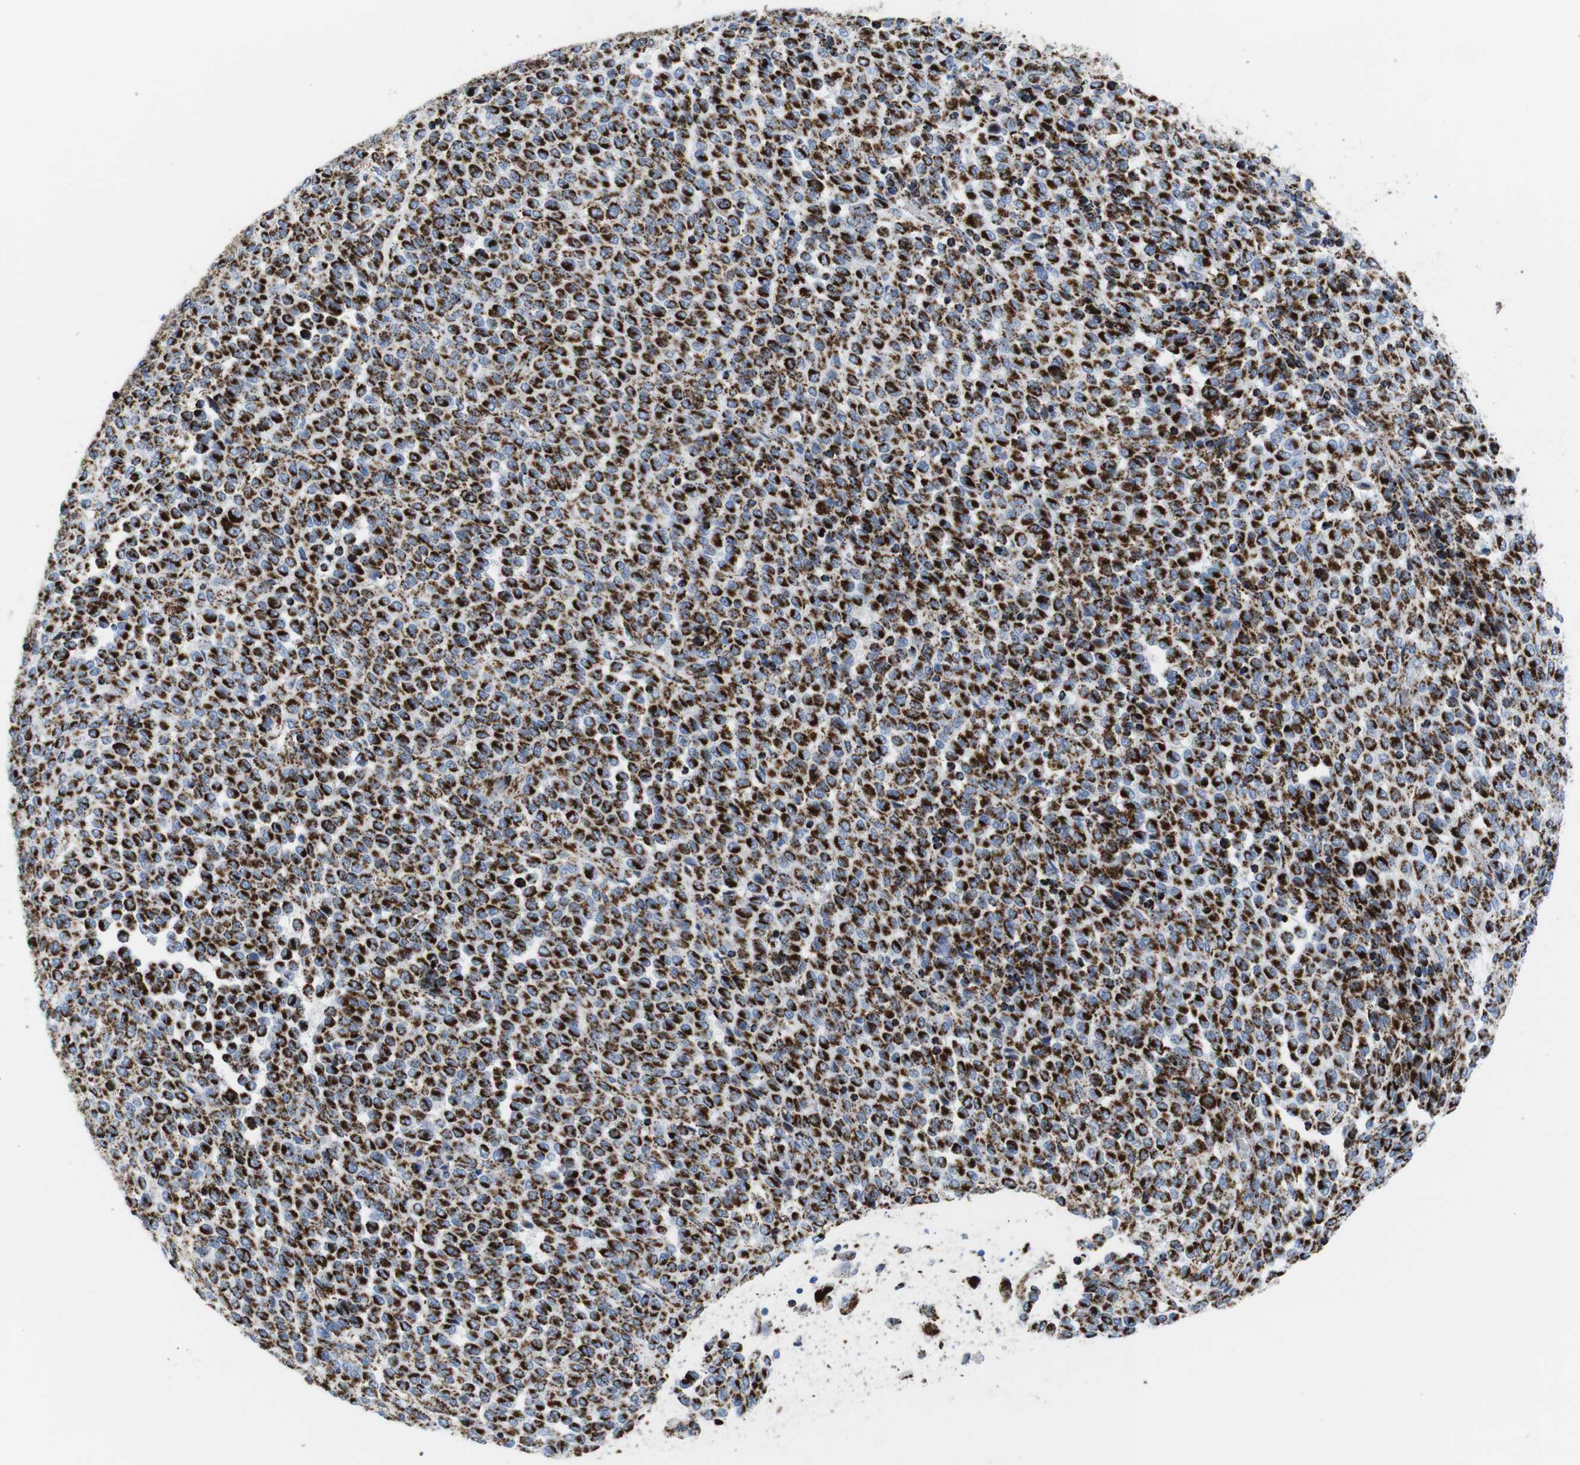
{"staining": {"intensity": "strong", "quantity": ">75%", "location": "cytoplasmic/membranous"}, "tissue": "melanoma", "cell_type": "Tumor cells", "image_type": "cancer", "snomed": [{"axis": "morphology", "description": "Malignant melanoma, Metastatic site"}, {"axis": "topography", "description": "Pancreas"}], "caption": "The immunohistochemical stain highlights strong cytoplasmic/membranous staining in tumor cells of malignant melanoma (metastatic site) tissue.", "gene": "ATP5PO", "patient": {"sex": "female", "age": 30}}